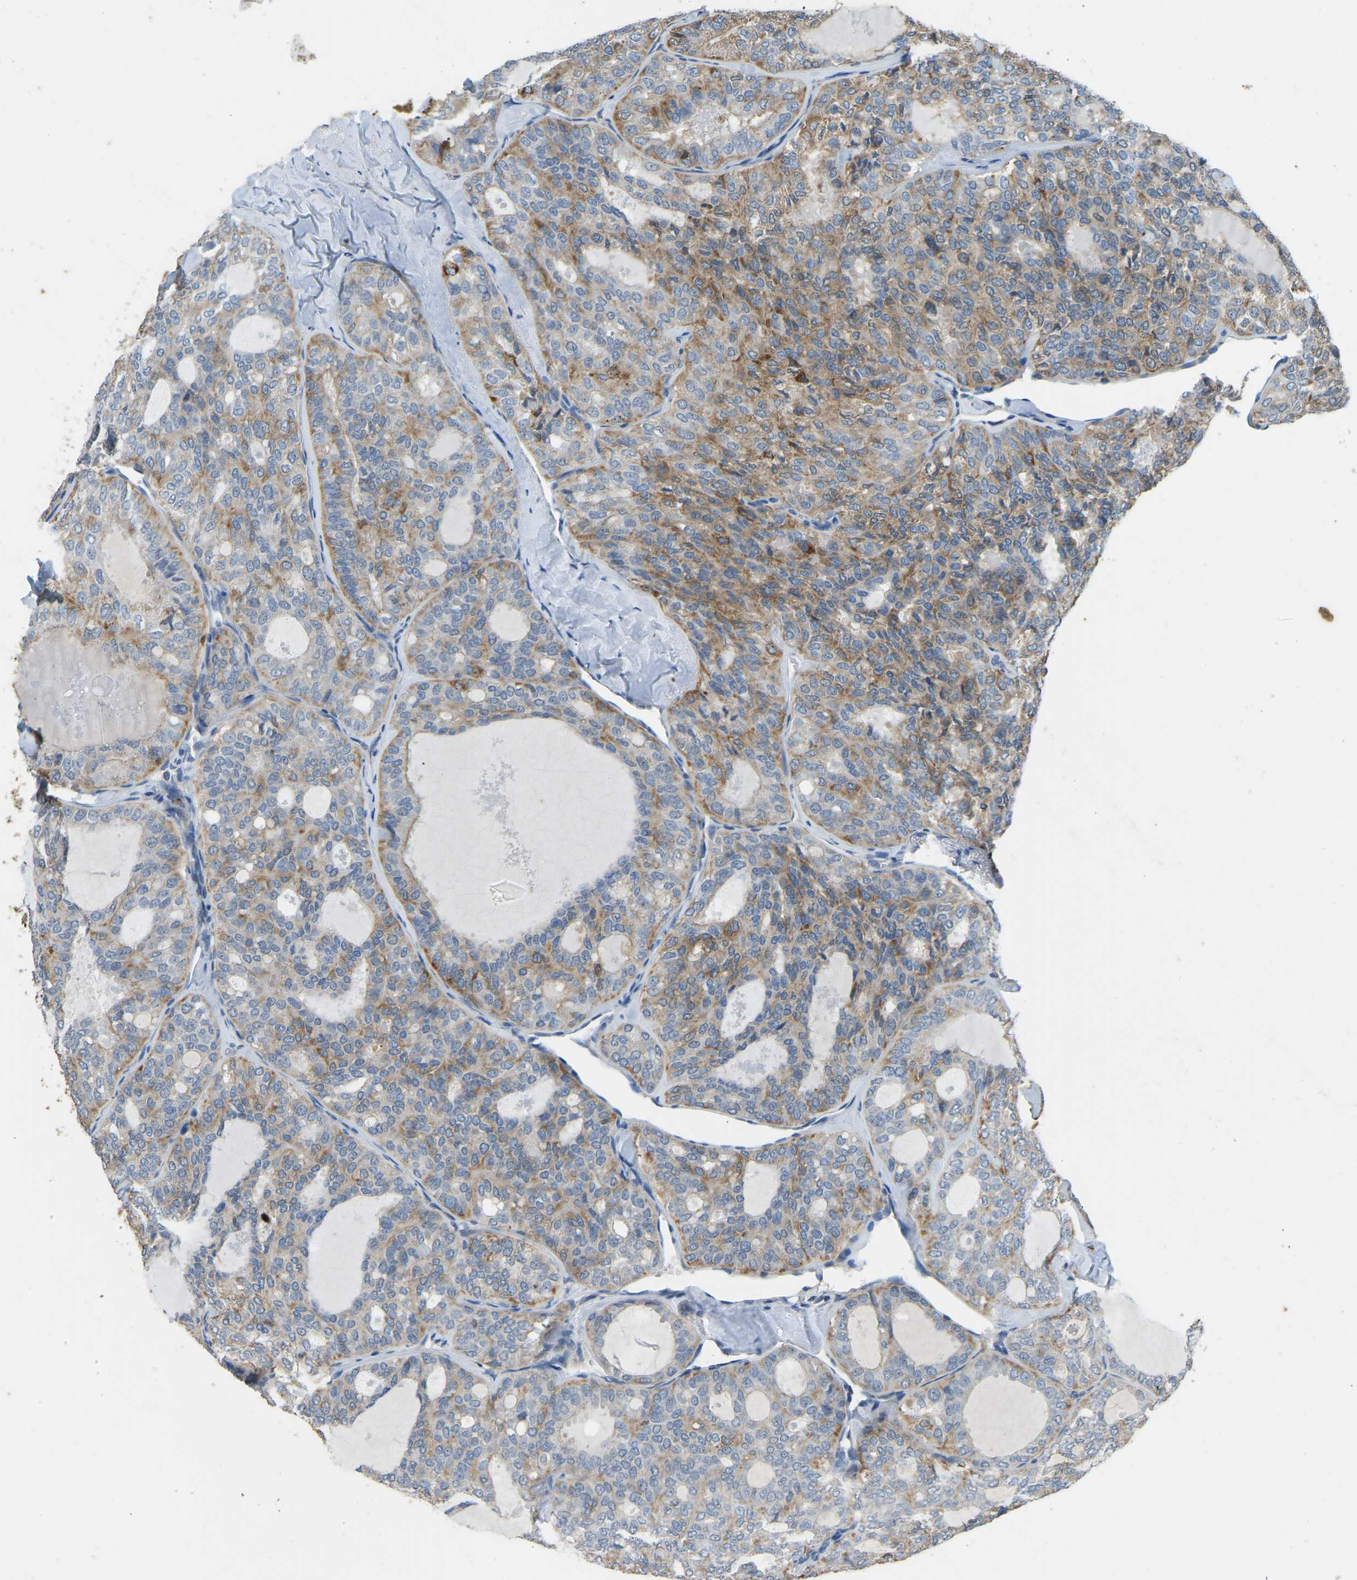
{"staining": {"intensity": "moderate", "quantity": ">75%", "location": "cytoplasmic/membranous"}, "tissue": "thyroid cancer", "cell_type": "Tumor cells", "image_type": "cancer", "snomed": [{"axis": "morphology", "description": "Follicular adenoma carcinoma, NOS"}, {"axis": "topography", "description": "Thyroid gland"}], "caption": "Protein staining of thyroid cancer tissue exhibits moderate cytoplasmic/membranous staining in approximately >75% of tumor cells.", "gene": "ZNF200", "patient": {"sex": "male", "age": 75}}